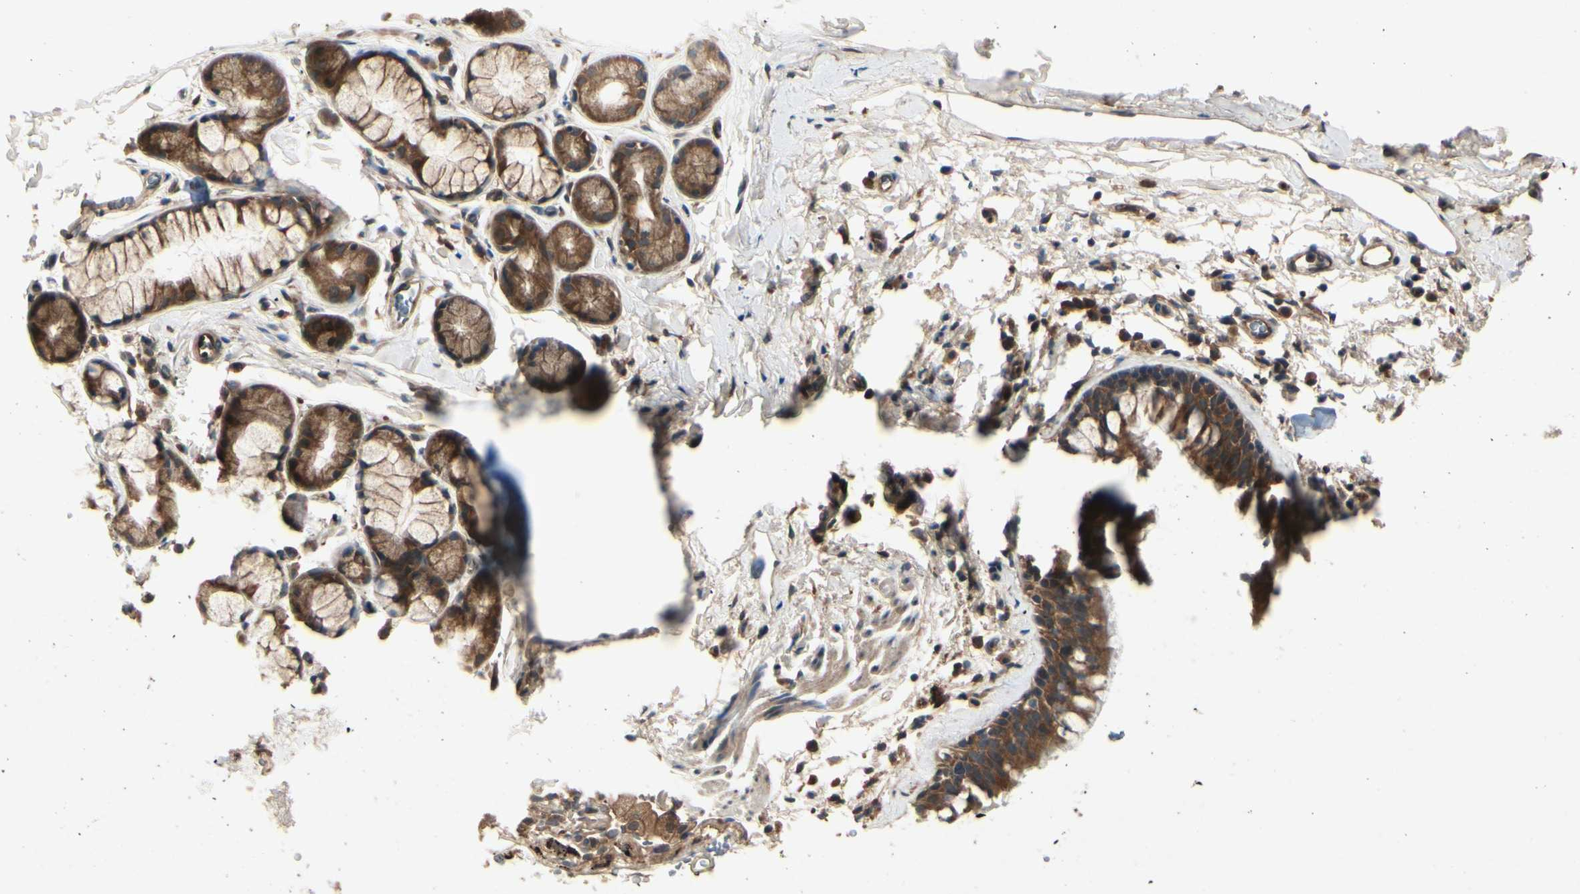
{"staining": {"intensity": "strong", "quantity": ">75%", "location": "cytoplasmic/membranous"}, "tissue": "bronchus", "cell_type": "Respiratory epithelial cells", "image_type": "normal", "snomed": [{"axis": "morphology", "description": "Normal tissue, NOS"}, {"axis": "morphology", "description": "Malignant melanoma, Metastatic site"}, {"axis": "topography", "description": "Bronchus"}, {"axis": "topography", "description": "Lung"}], "caption": "DAB immunohistochemical staining of normal bronchus demonstrates strong cytoplasmic/membranous protein staining in approximately >75% of respiratory epithelial cells.", "gene": "RNF14", "patient": {"sex": "male", "age": 64}}